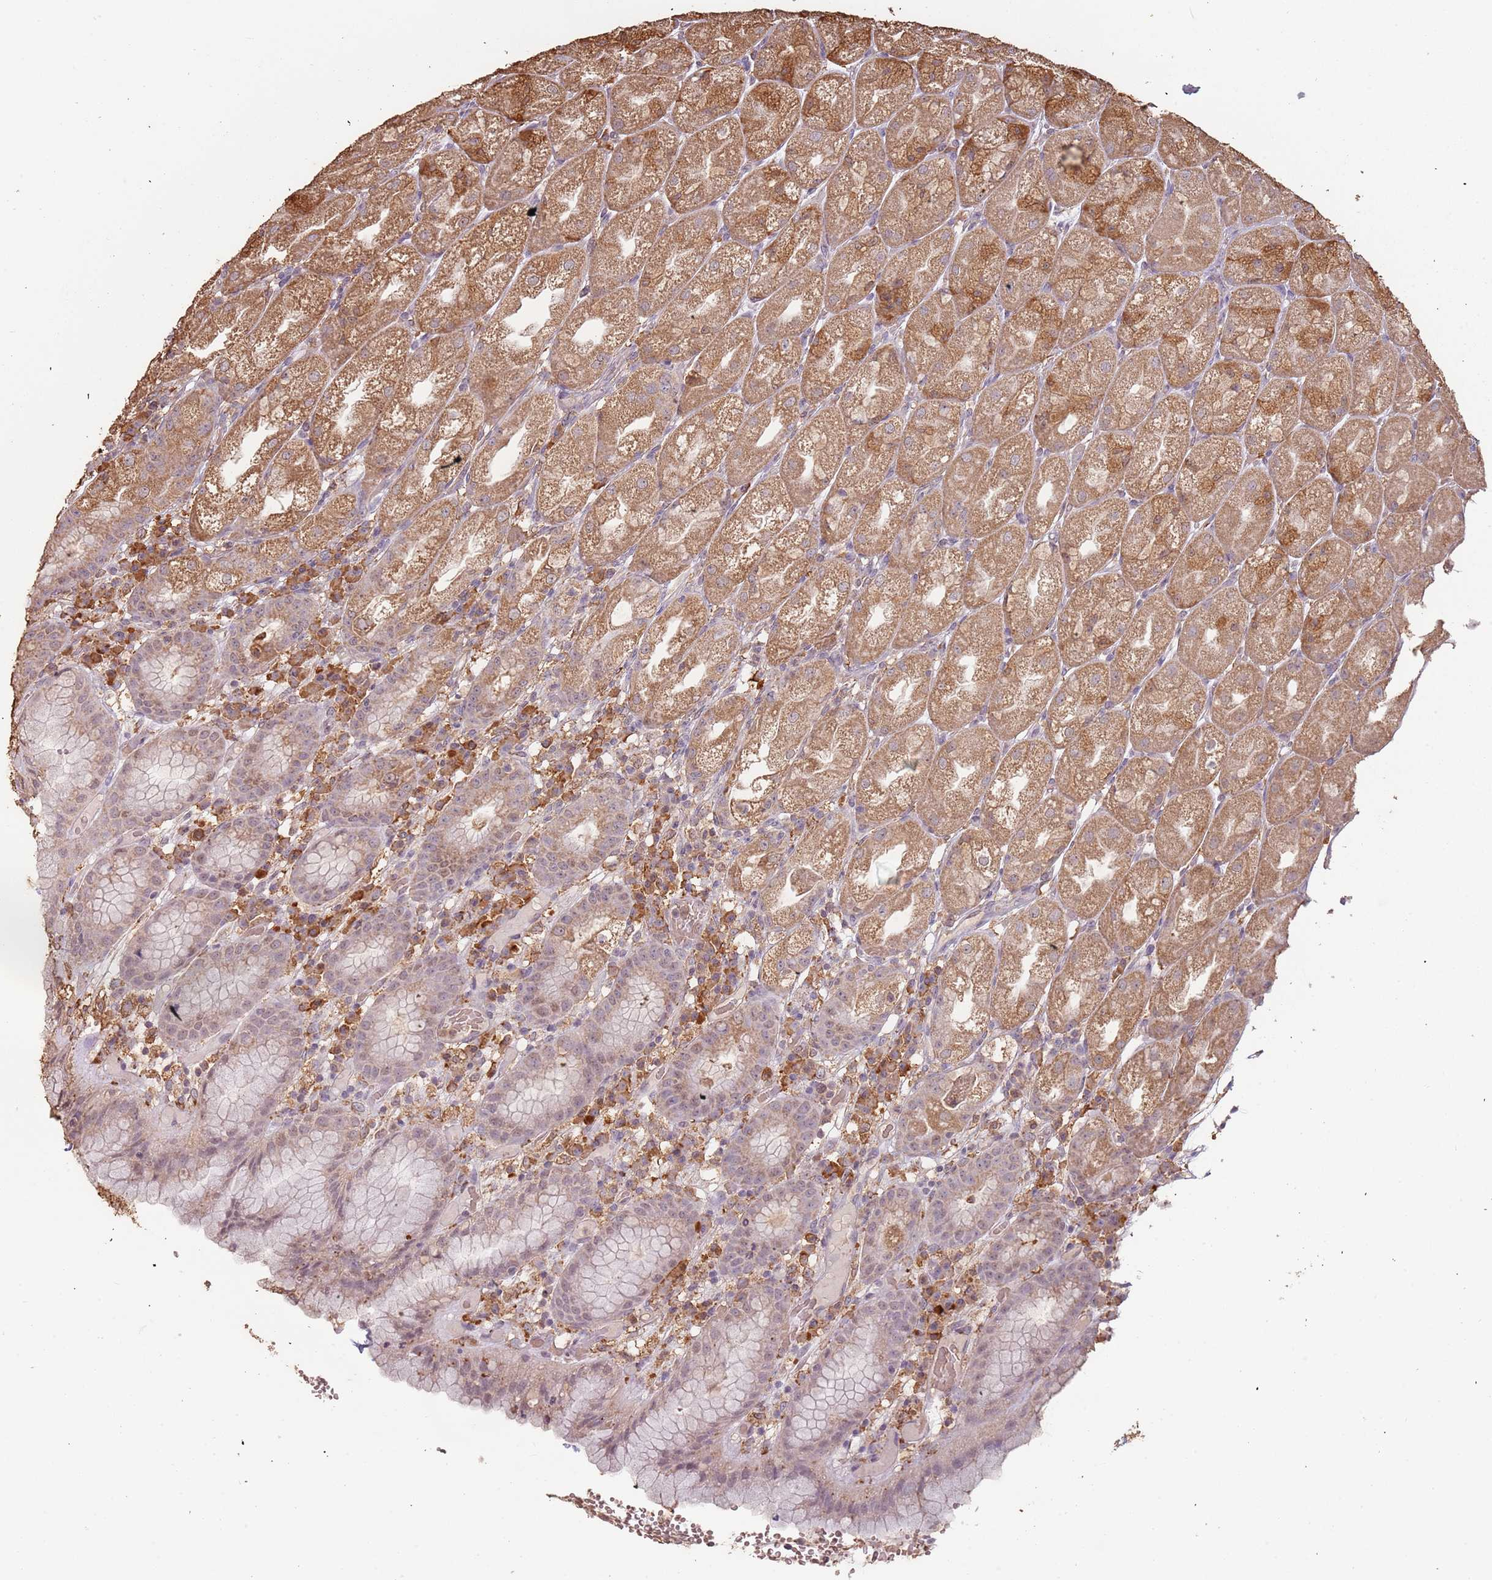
{"staining": {"intensity": "moderate", "quantity": ">75%", "location": "cytoplasmic/membranous"}, "tissue": "stomach", "cell_type": "Glandular cells", "image_type": "normal", "snomed": [{"axis": "morphology", "description": "Normal tissue, NOS"}, {"axis": "topography", "description": "Stomach, upper"}], "caption": "High-power microscopy captured an immunohistochemistry histopathology image of benign stomach, revealing moderate cytoplasmic/membranous expression in approximately >75% of glandular cells.", "gene": "ATOSB", "patient": {"sex": "male", "age": 52}}